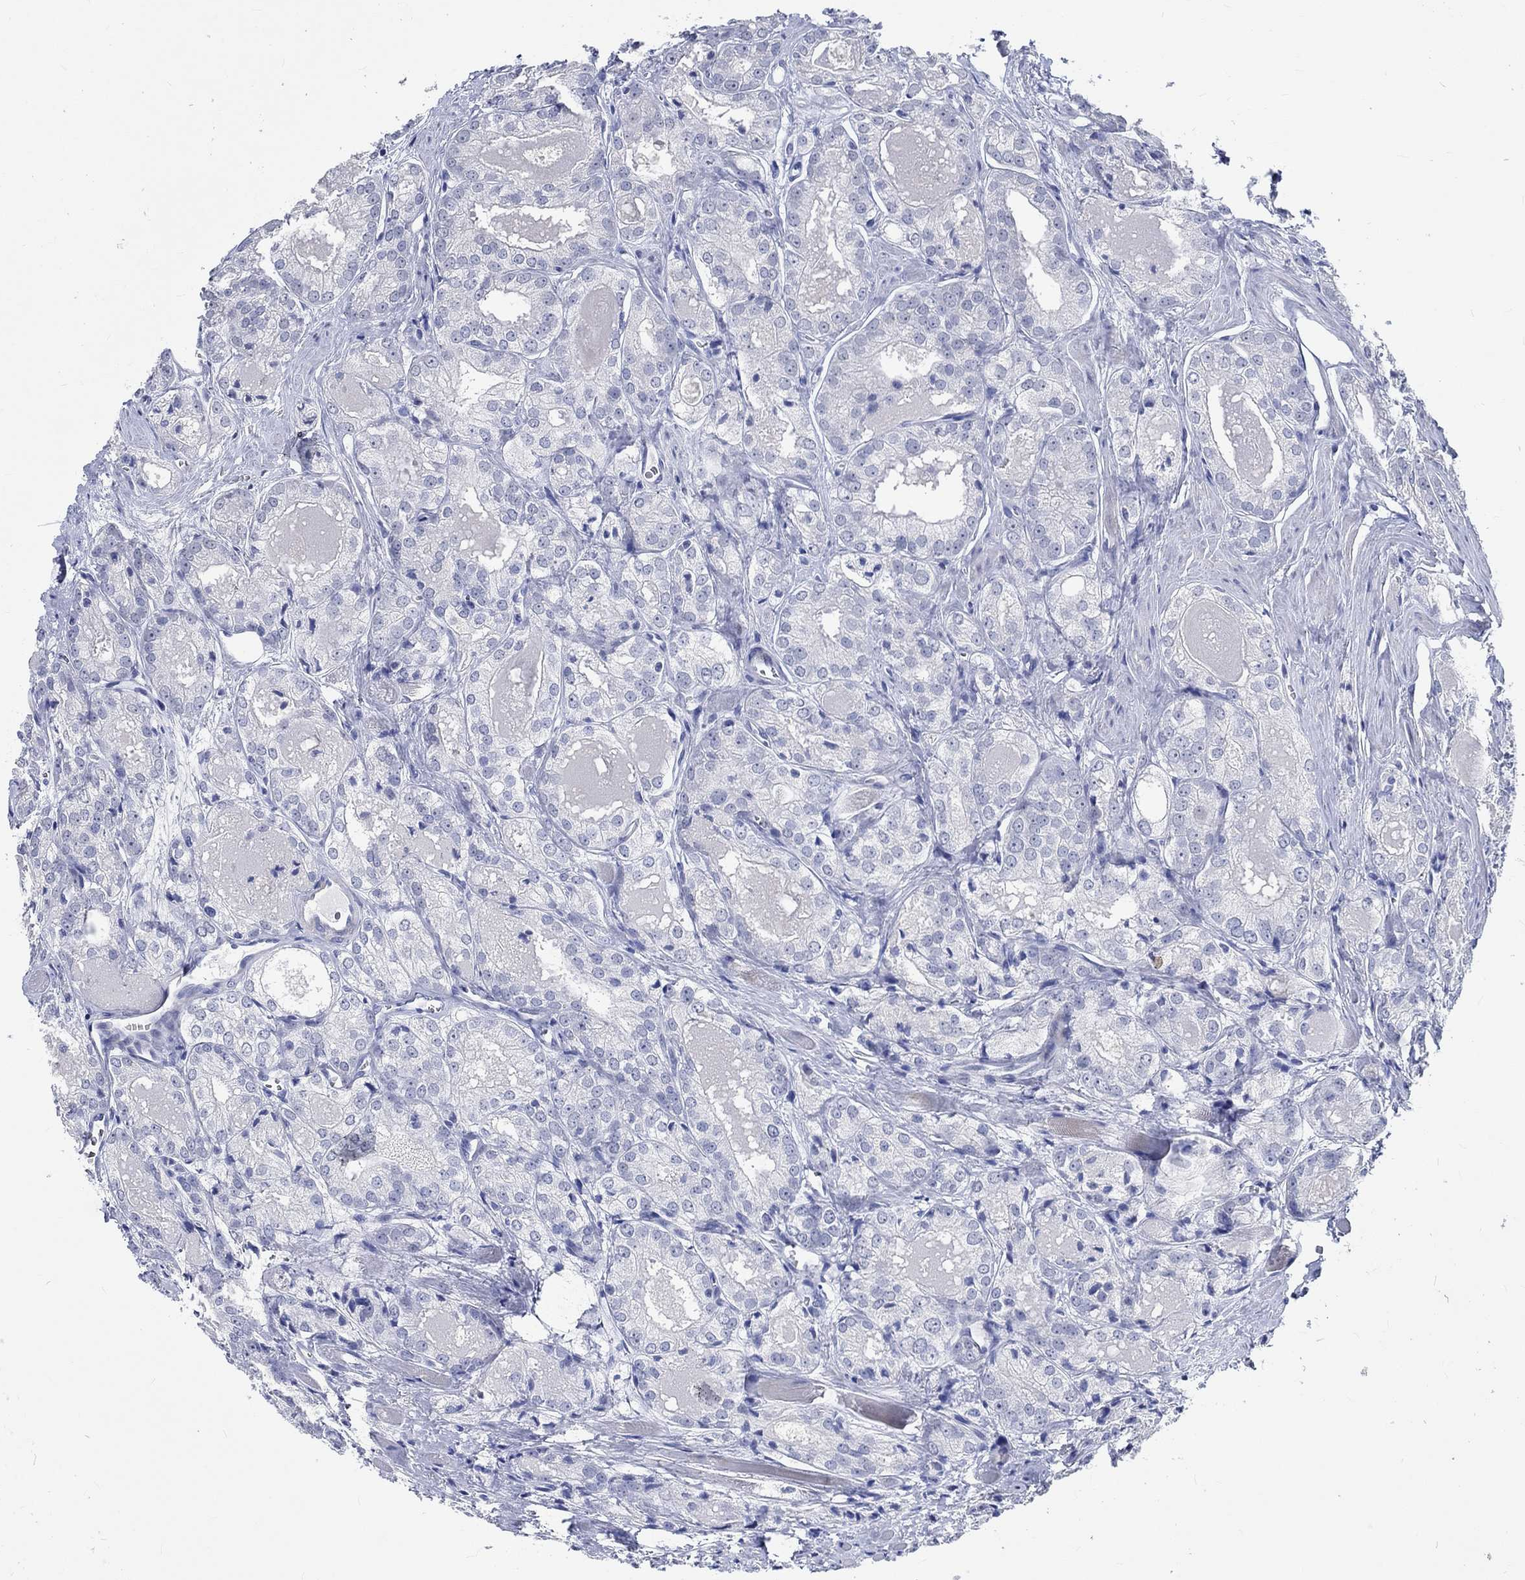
{"staining": {"intensity": "negative", "quantity": "none", "location": "none"}, "tissue": "prostate cancer", "cell_type": "Tumor cells", "image_type": "cancer", "snomed": [{"axis": "morphology", "description": "Adenocarcinoma, NOS"}, {"axis": "morphology", "description": "Adenocarcinoma, High grade"}, {"axis": "topography", "description": "Prostate"}], "caption": "This is a photomicrograph of immunohistochemistry staining of prostate high-grade adenocarcinoma, which shows no staining in tumor cells.", "gene": "C4orf47", "patient": {"sex": "male", "age": 70}}